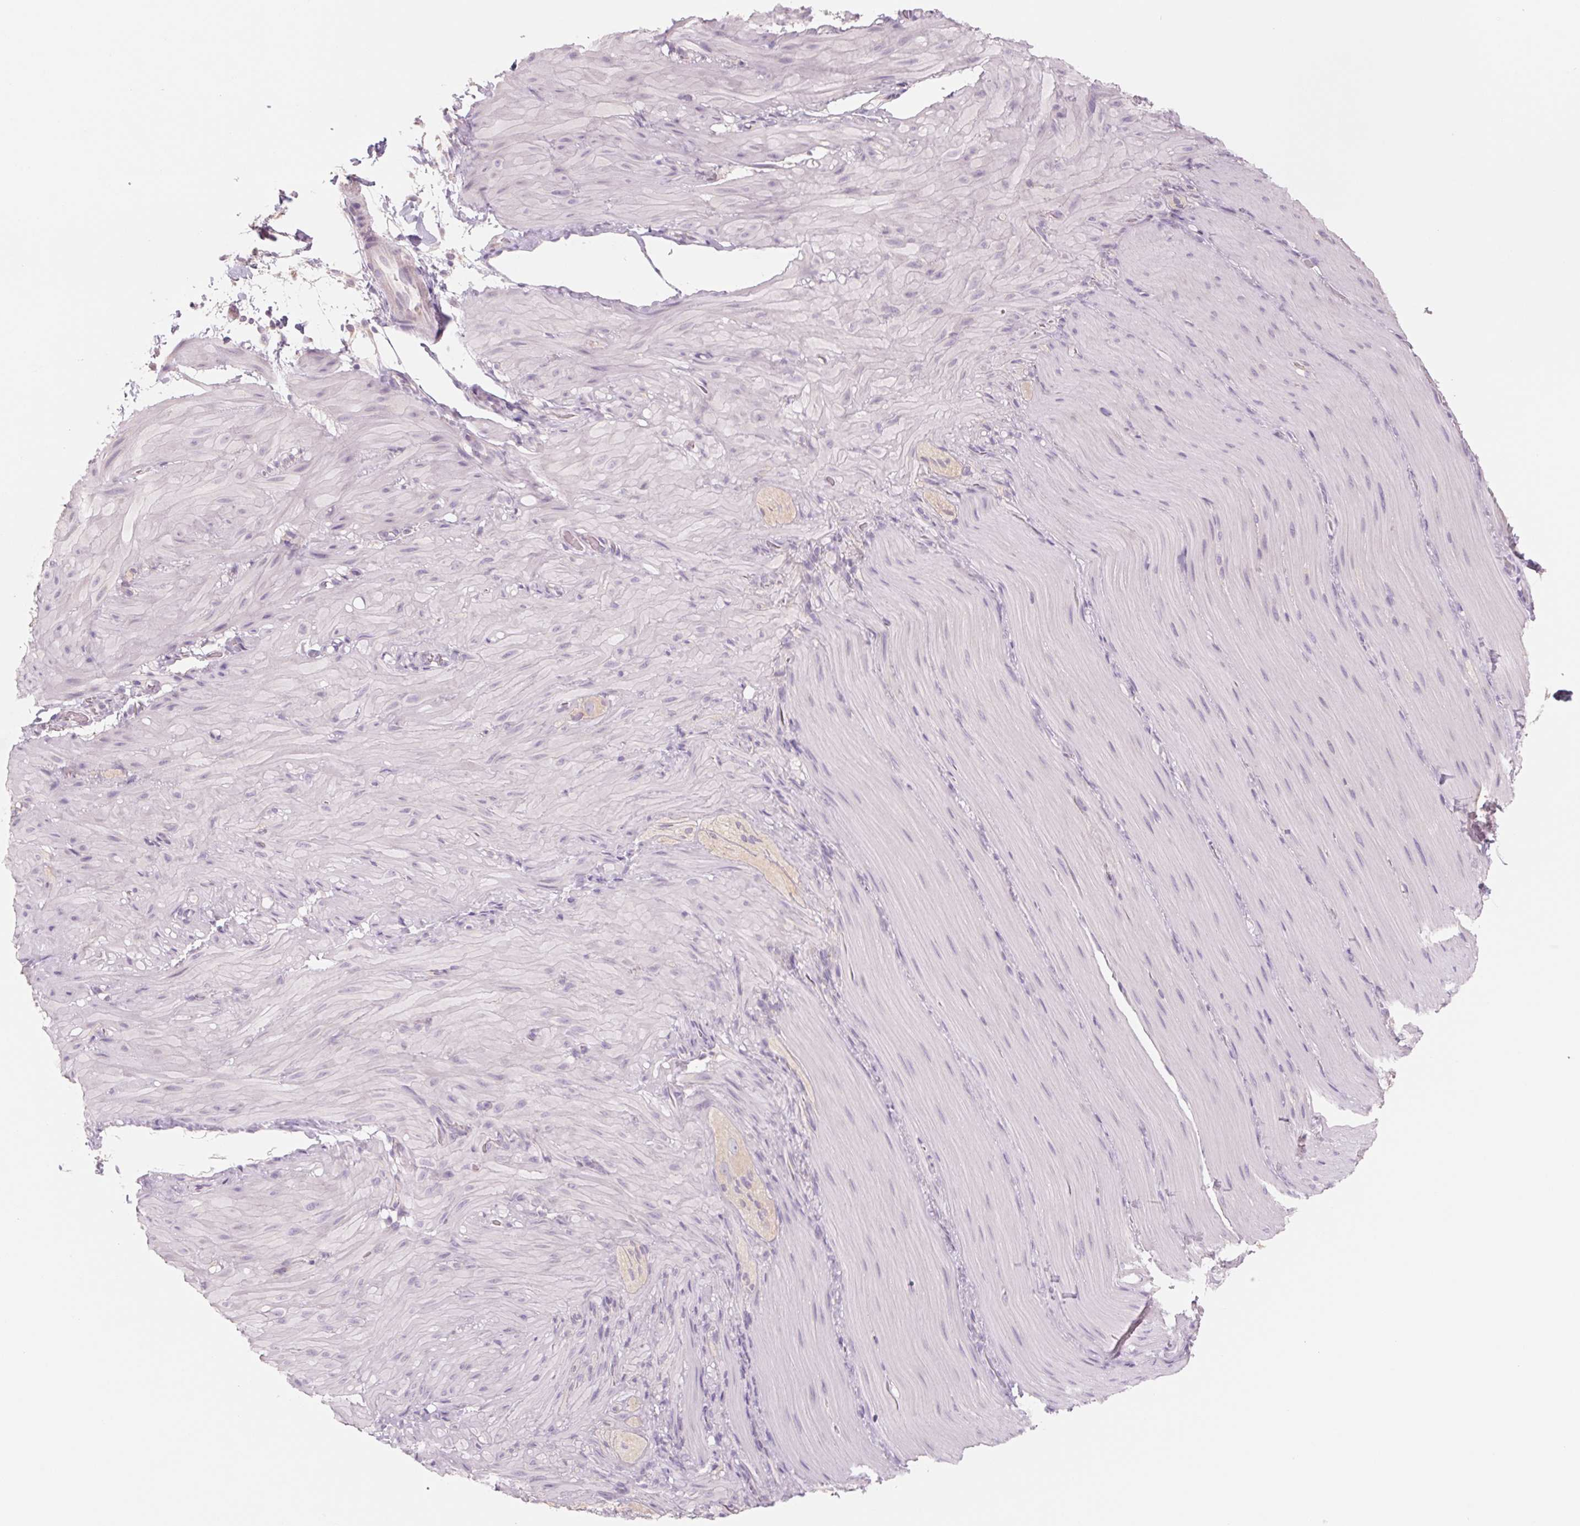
{"staining": {"intensity": "negative", "quantity": "none", "location": "none"}, "tissue": "smooth muscle", "cell_type": "Smooth muscle cells", "image_type": "normal", "snomed": [{"axis": "morphology", "description": "Normal tissue, NOS"}, {"axis": "topography", "description": "Smooth muscle"}, {"axis": "topography", "description": "Colon"}], "caption": "Smooth muscle cells show no significant staining in normal smooth muscle.", "gene": "POU1F1", "patient": {"sex": "male", "age": 73}}